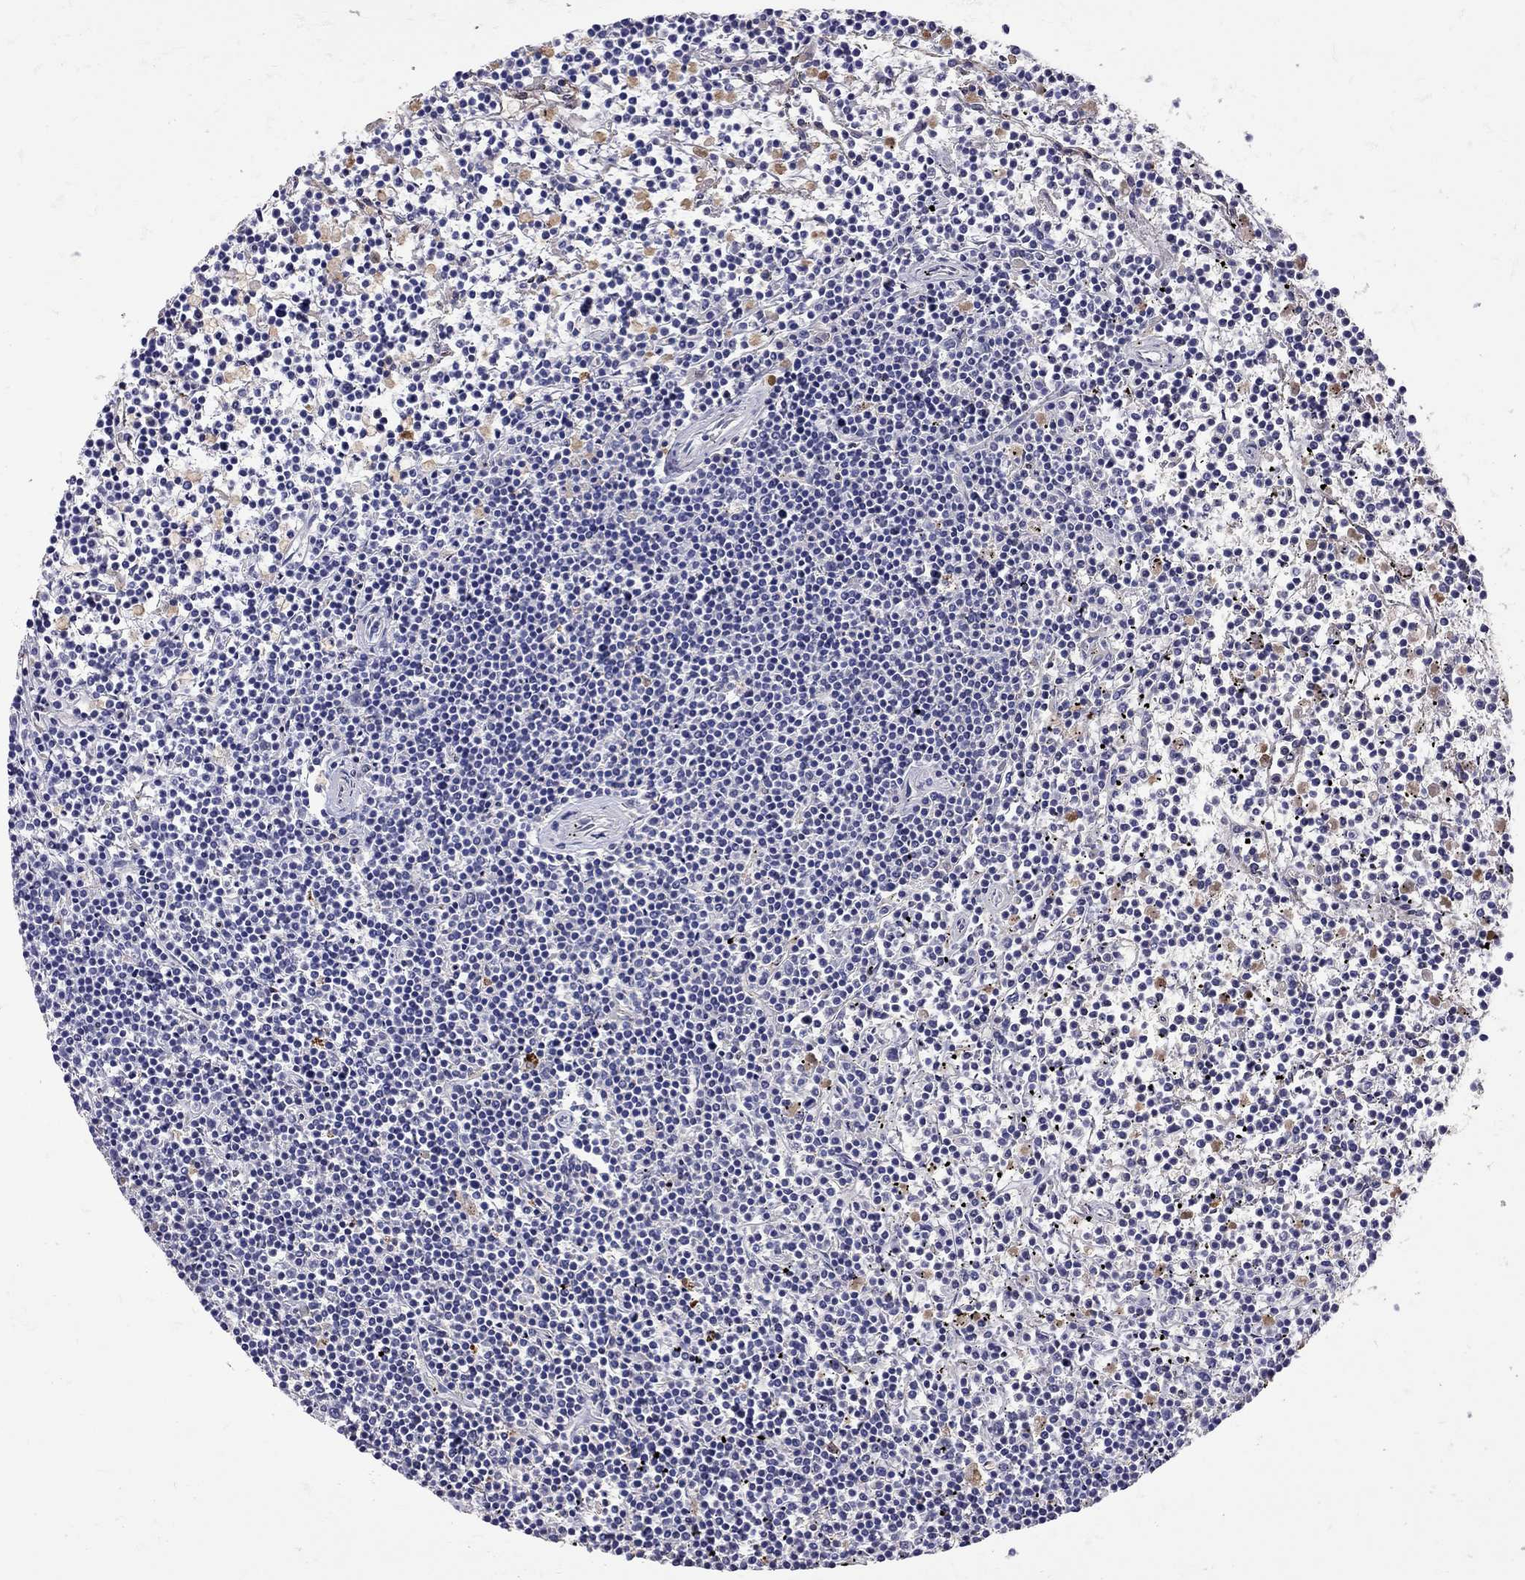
{"staining": {"intensity": "negative", "quantity": "none", "location": "none"}, "tissue": "lymphoma", "cell_type": "Tumor cells", "image_type": "cancer", "snomed": [{"axis": "morphology", "description": "Malignant lymphoma, non-Hodgkin's type, Low grade"}, {"axis": "topography", "description": "Spleen"}], "caption": "Lymphoma was stained to show a protein in brown. There is no significant staining in tumor cells. (DAB (3,3'-diaminobenzidine) IHC, high magnification).", "gene": "SERPINA3", "patient": {"sex": "female", "age": 19}}